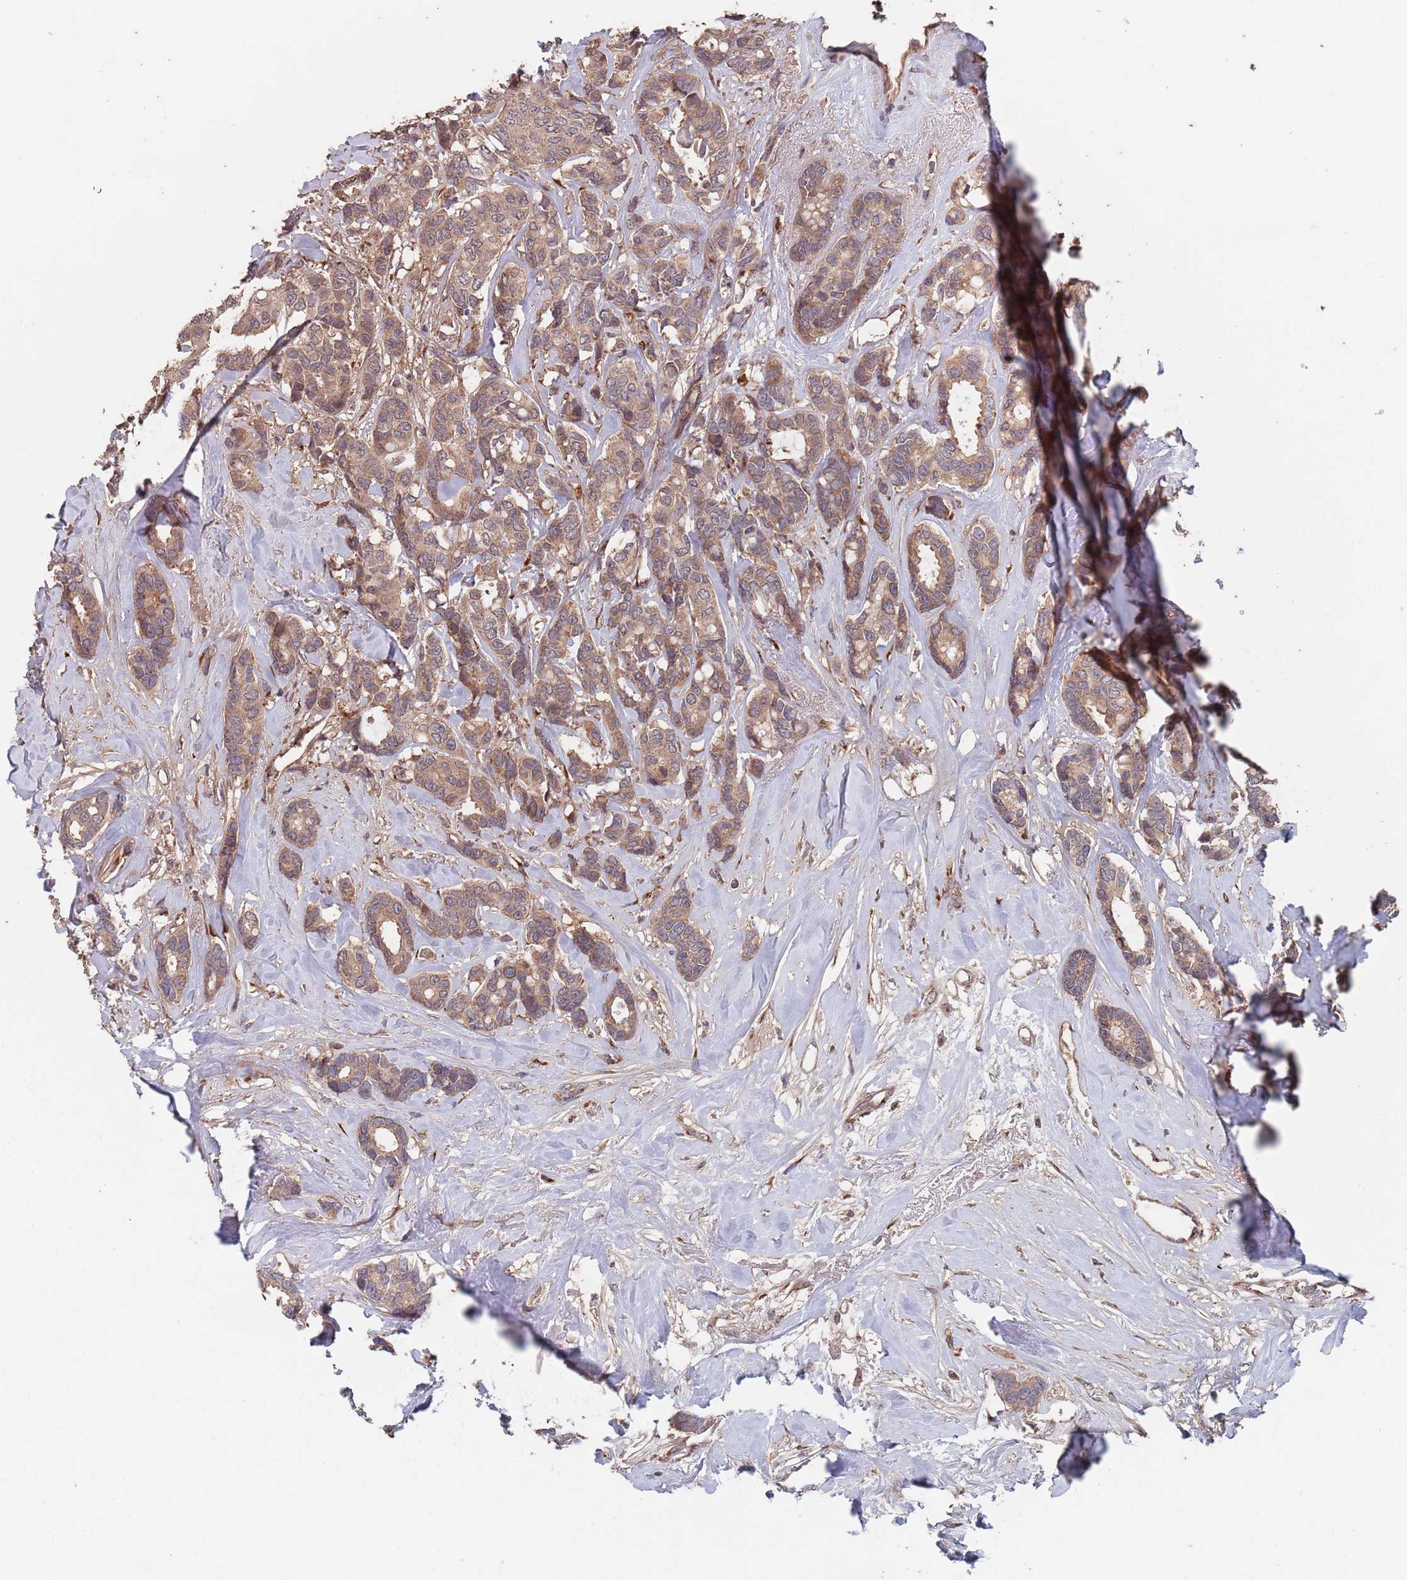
{"staining": {"intensity": "moderate", "quantity": ">75%", "location": "cytoplasmic/membranous"}, "tissue": "breast cancer", "cell_type": "Tumor cells", "image_type": "cancer", "snomed": [{"axis": "morphology", "description": "Duct carcinoma"}, {"axis": "topography", "description": "Breast"}], "caption": "Human breast infiltrating ductal carcinoma stained with a protein marker exhibits moderate staining in tumor cells.", "gene": "UNC45A", "patient": {"sex": "female", "age": 87}}